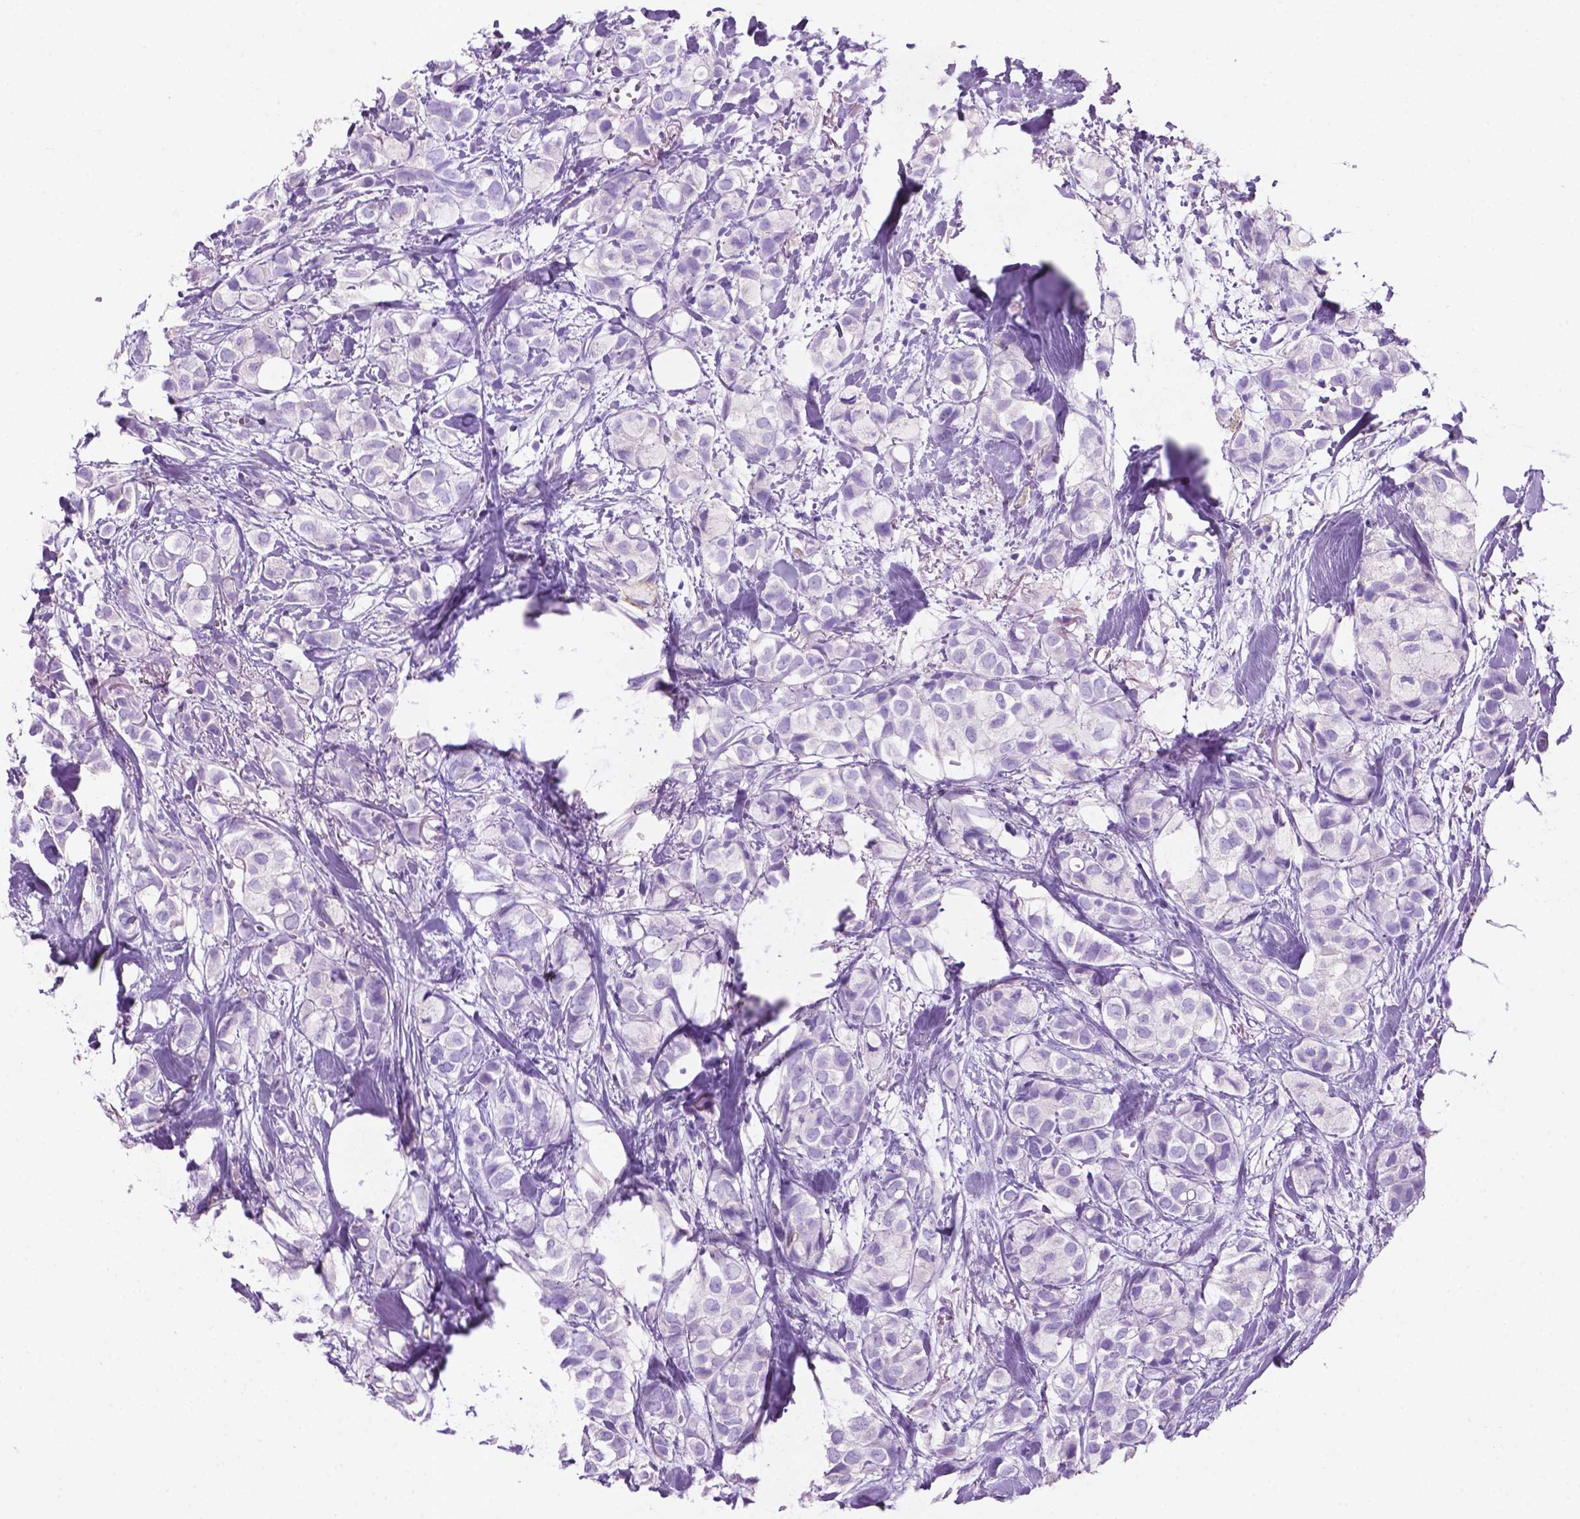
{"staining": {"intensity": "negative", "quantity": "none", "location": "none"}, "tissue": "breast cancer", "cell_type": "Tumor cells", "image_type": "cancer", "snomed": [{"axis": "morphology", "description": "Duct carcinoma"}, {"axis": "topography", "description": "Breast"}], "caption": "This is an immunohistochemistry image of breast infiltrating ductal carcinoma. There is no staining in tumor cells.", "gene": "POU4F1", "patient": {"sex": "female", "age": 85}}